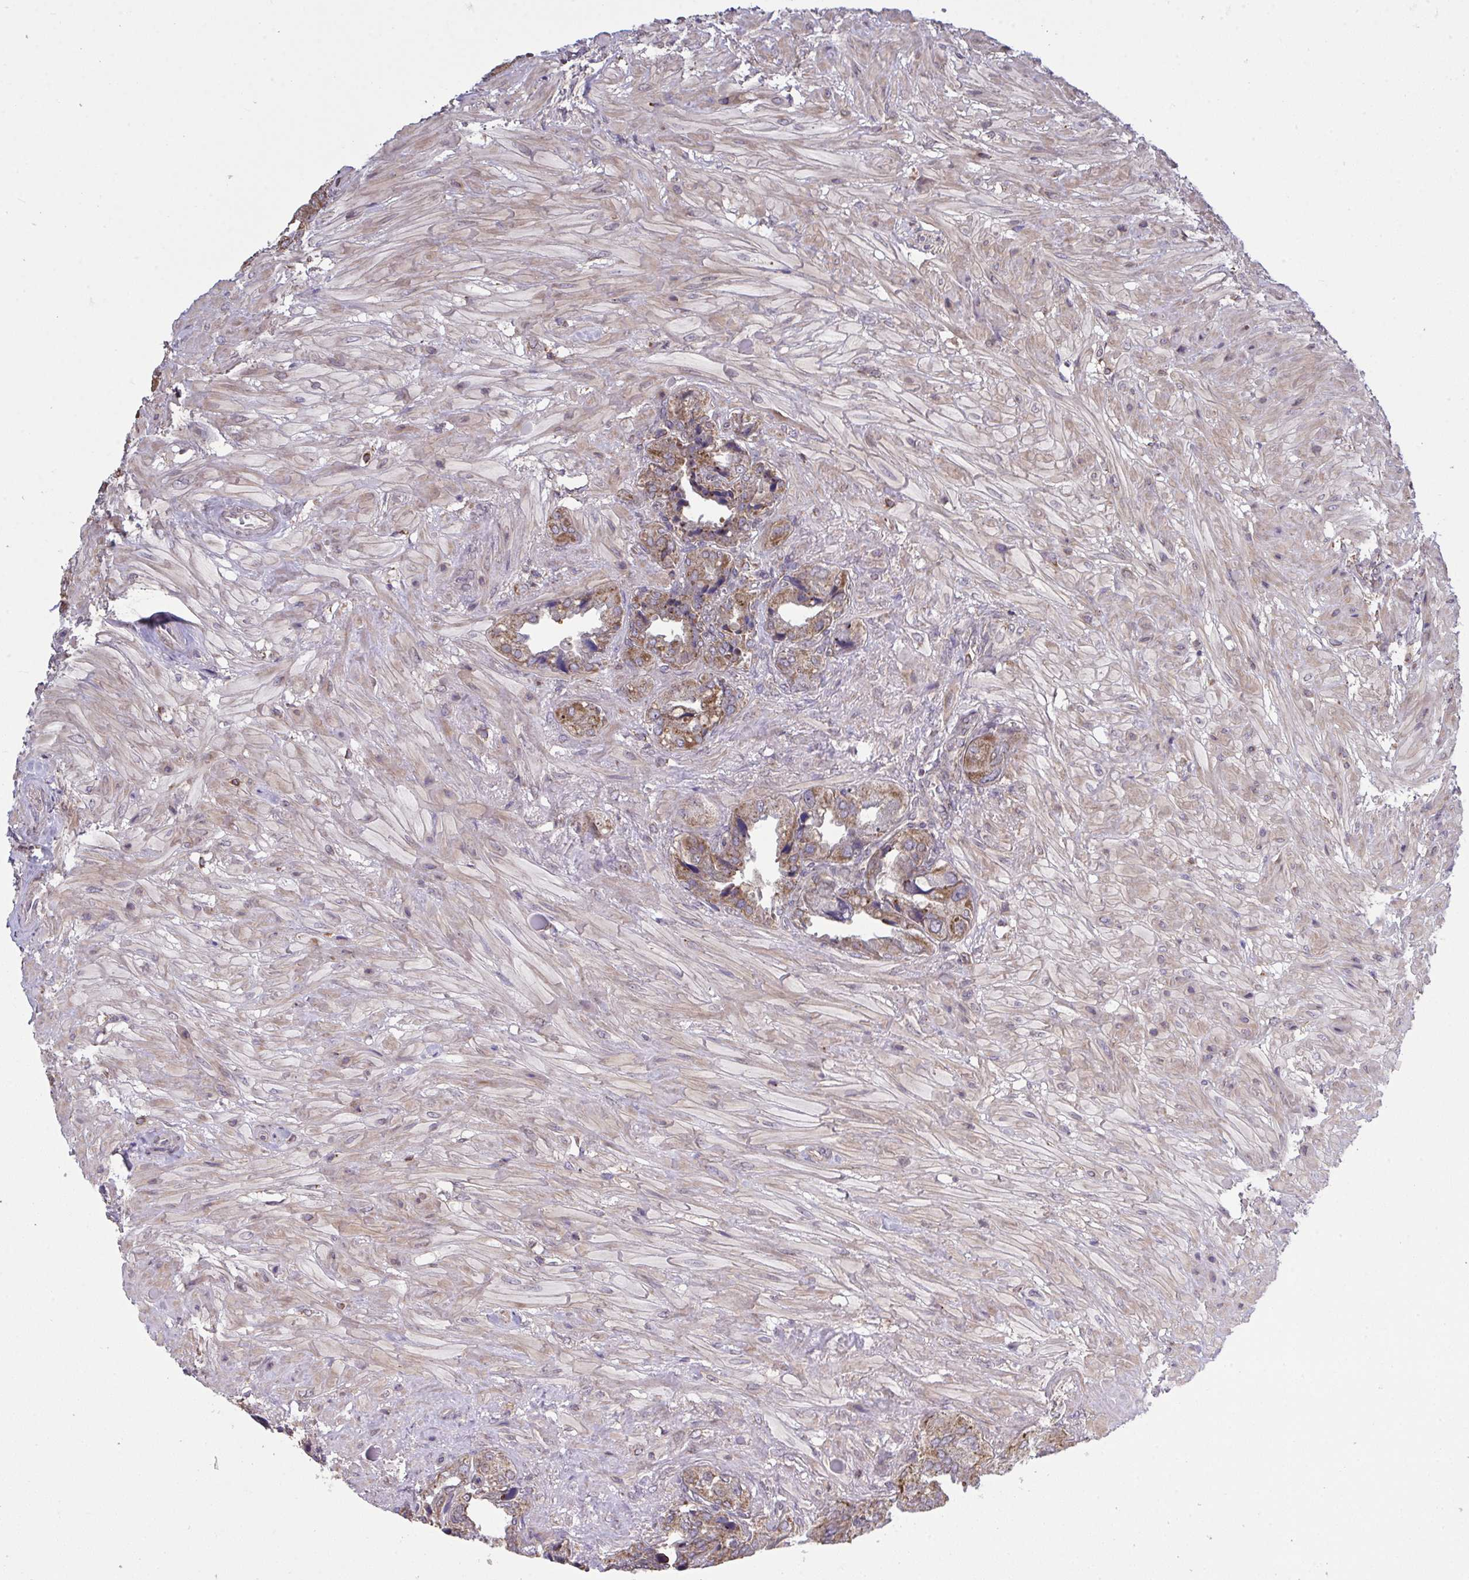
{"staining": {"intensity": "moderate", "quantity": ">75%", "location": "cytoplasmic/membranous"}, "tissue": "seminal vesicle", "cell_type": "Glandular cells", "image_type": "normal", "snomed": [{"axis": "morphology", "description": "Normal tissue, NOS"}, {"axis": "topography", "description": "Seminal veicle"}], "caption": "The micrograph demonstrates staining of benign seminal vesicle, revealing moderate cytoplasmic/membranous protein expression (brown color) within glandular cells. The protein of interest is stained brown, and the nuclei are stained in blue (DAB IHC with brightfield microscopy, high magnification).", "gene": "PPM1H", "patient": {"sex": "male", "age": 55}}